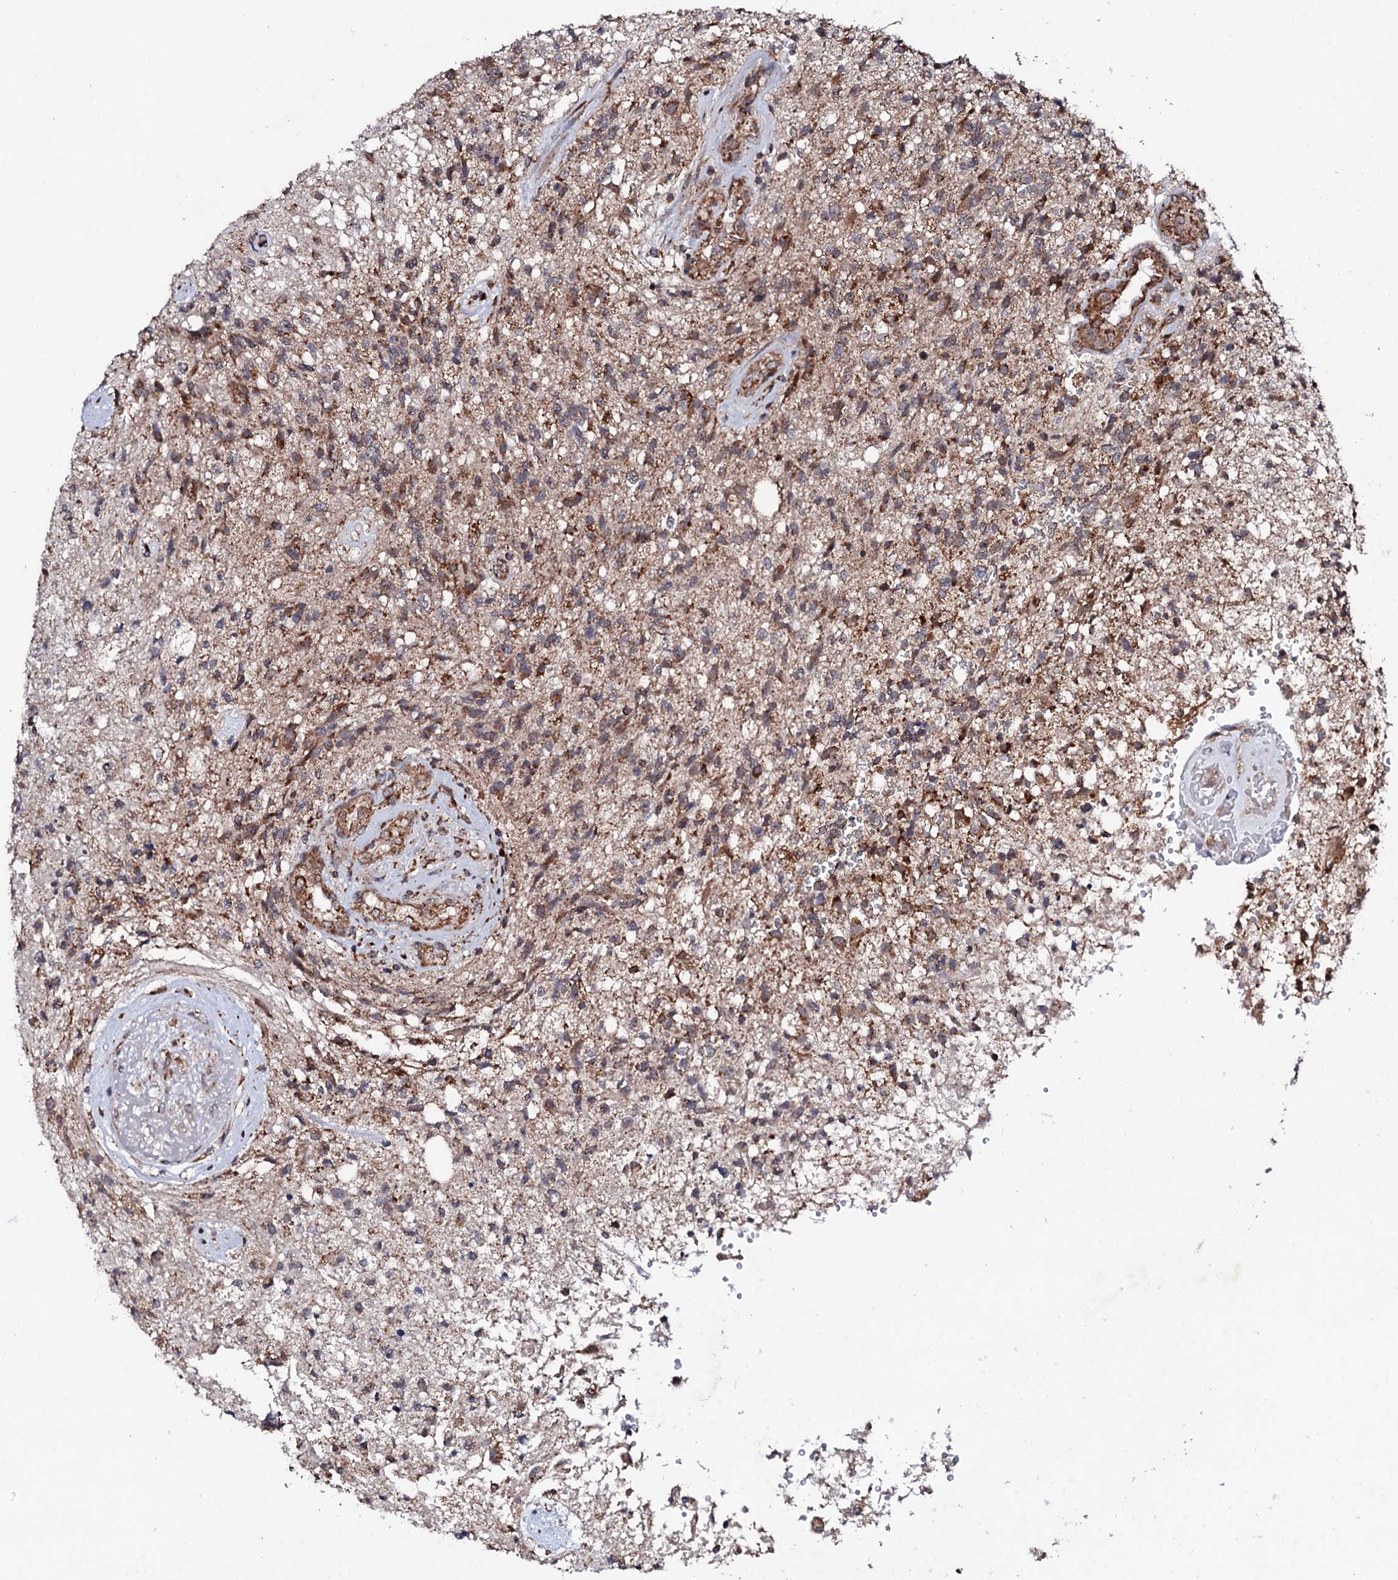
{"staining": {"intensity": "moderate", "quantity": "25%-75%", "location": "cytoplasmic/membranous"}, "tissue": "glioma", "cell_type": "Tumor cells", "image_type": "cancer", "snomed": [{"axis": "morphology", "description": "Glioma, malignant, High grade"}, {"axis": "topography", "description": "Brain"}], "caption": "IHC image of glioma stained for a protein (brown), which reveals medium levels of moderate cytoplasmic/membranous positivity in about 25%-75% of tumor cells.", "gene": "MTIF3", "patient": {"sex": "male", "age": 56}}